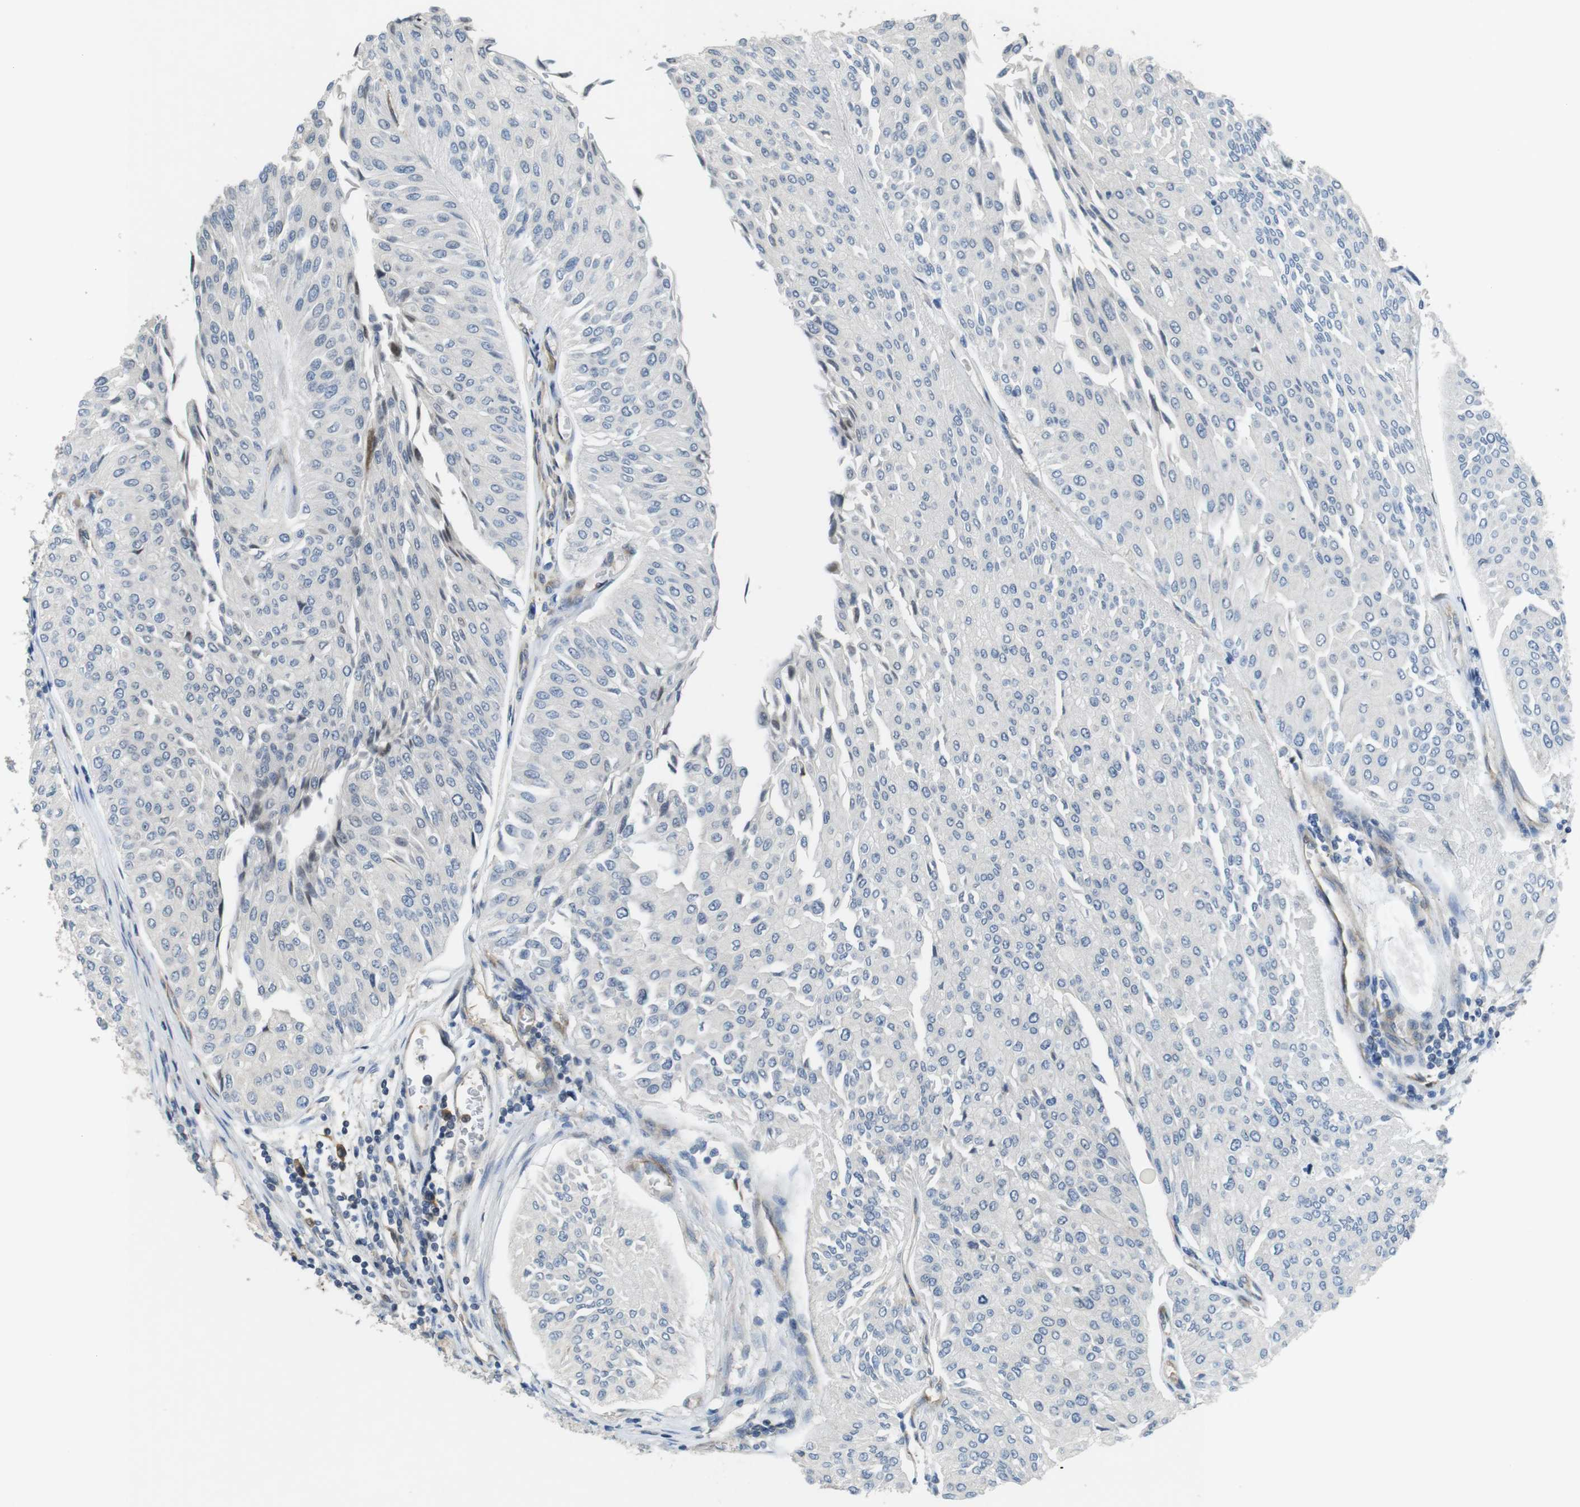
{"staining": {"intensity": "negative", "quantity": "none", "location": "none"}, "tissue": "urothelial cancer", "cell_type": "Tumor cells", "image_type": "cancer", "snomed": [{"axis": "morphology", "description": "Urothelial carcinoma, Low grade"}, {"axis": "topography", "description": "Urinary bladder"}], "caption": "Tumor cells are negative for brown protein staining in urothelial cancer.", "gene": "PCDH10", "patient": {"sex": "male", "age": 67}}